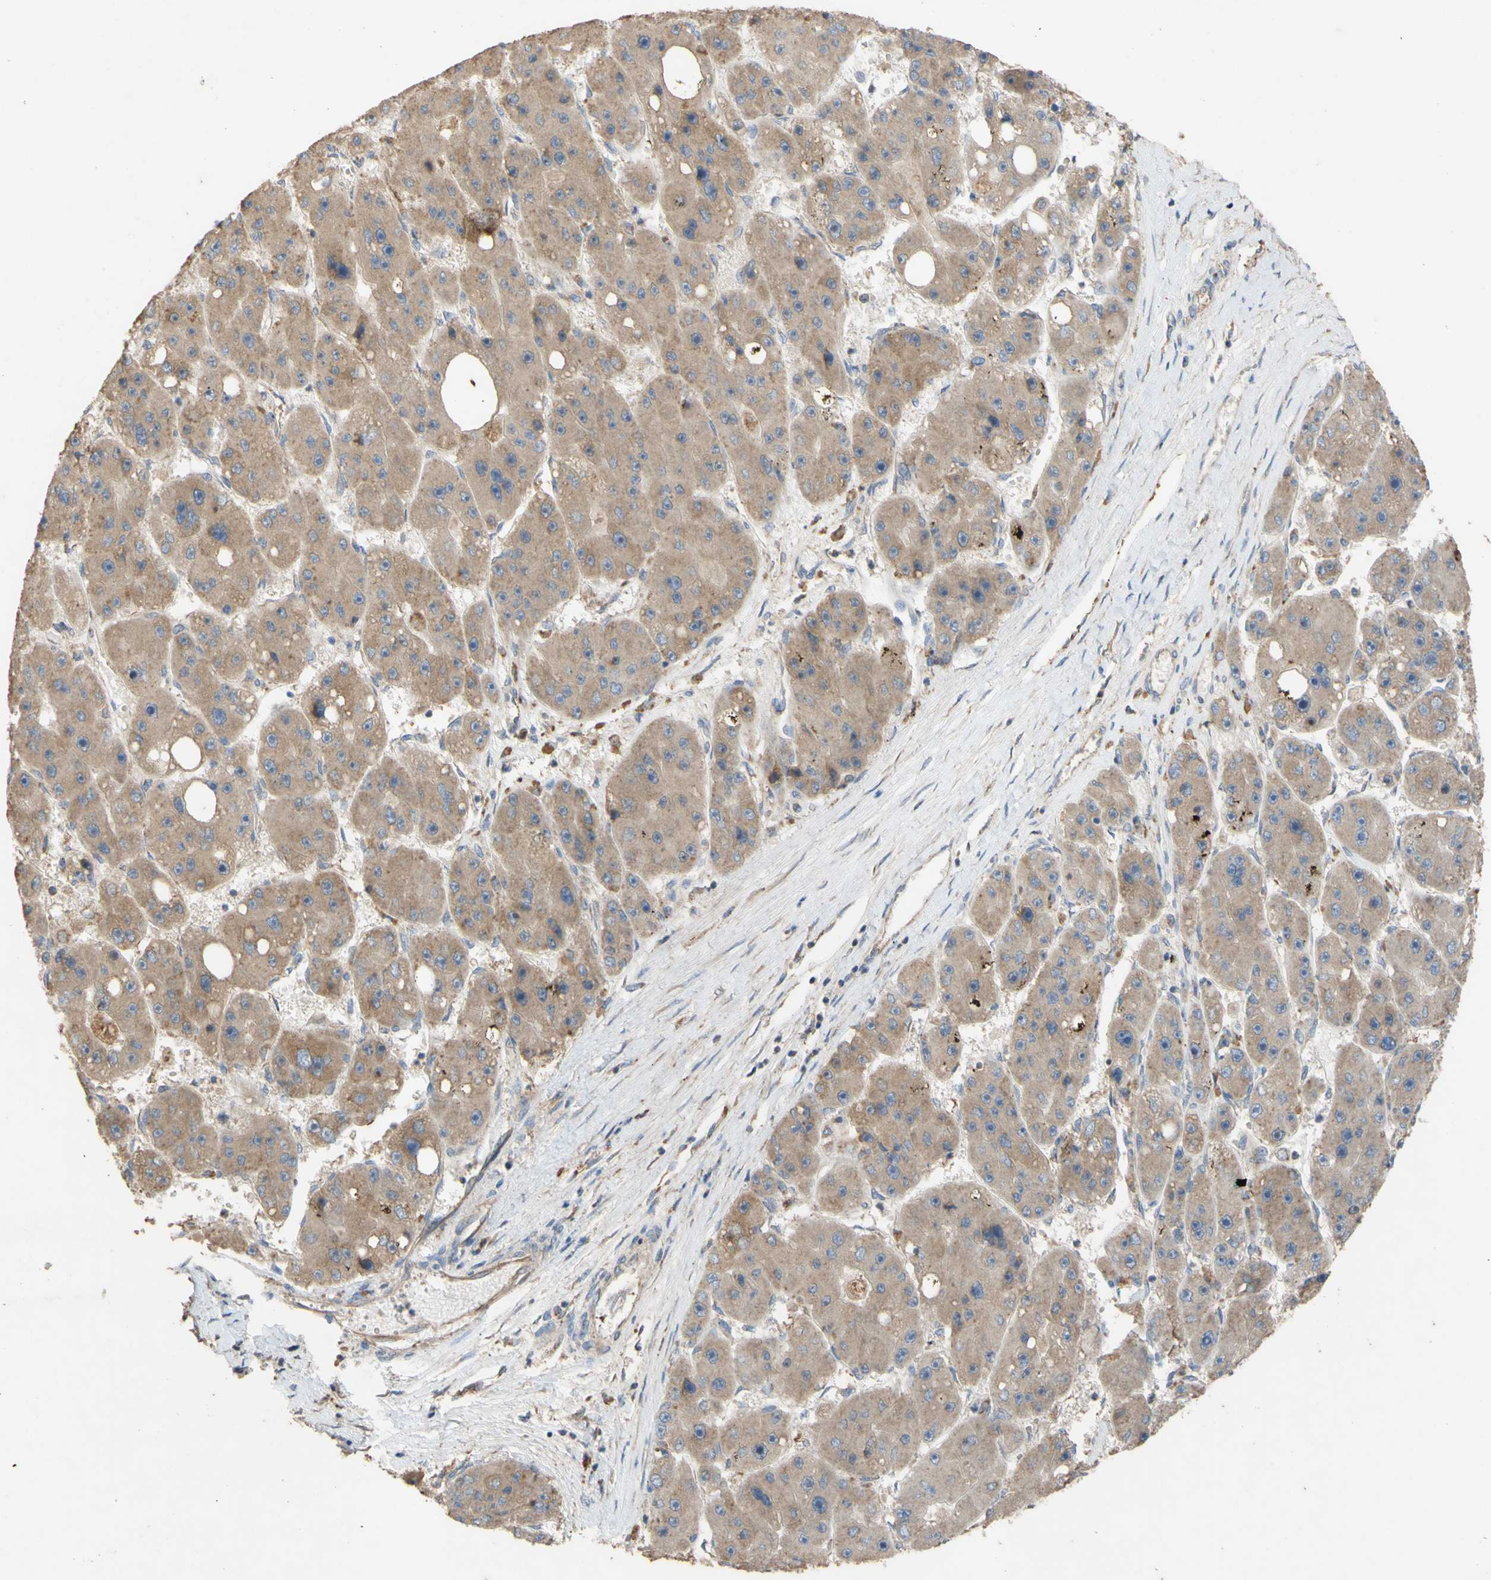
{"staining": {"intensity": "weak", "quantity": ">75%", "location": "cytoplasmic/membranous"}, "tissue": "liver cancer", "cell_type": "Tumor cells", "image_type": "cancer", "snomed": [{"axis": "morphology", "description": "Carcinoma, Hepatocellular, NOS"}, {"axis": "topography", "description": "Liver"}], "caption": "An immunohistochemistry histopathology image of neoplastic tissue is shown. Protein staining in brown labels weak cytoplasmic/membranous positivity in liver cancer (hepatocellular carcinoma) within tumor cells.", "gene": "EIF2S3", "patient": {"sex": "female", "age": 61}}